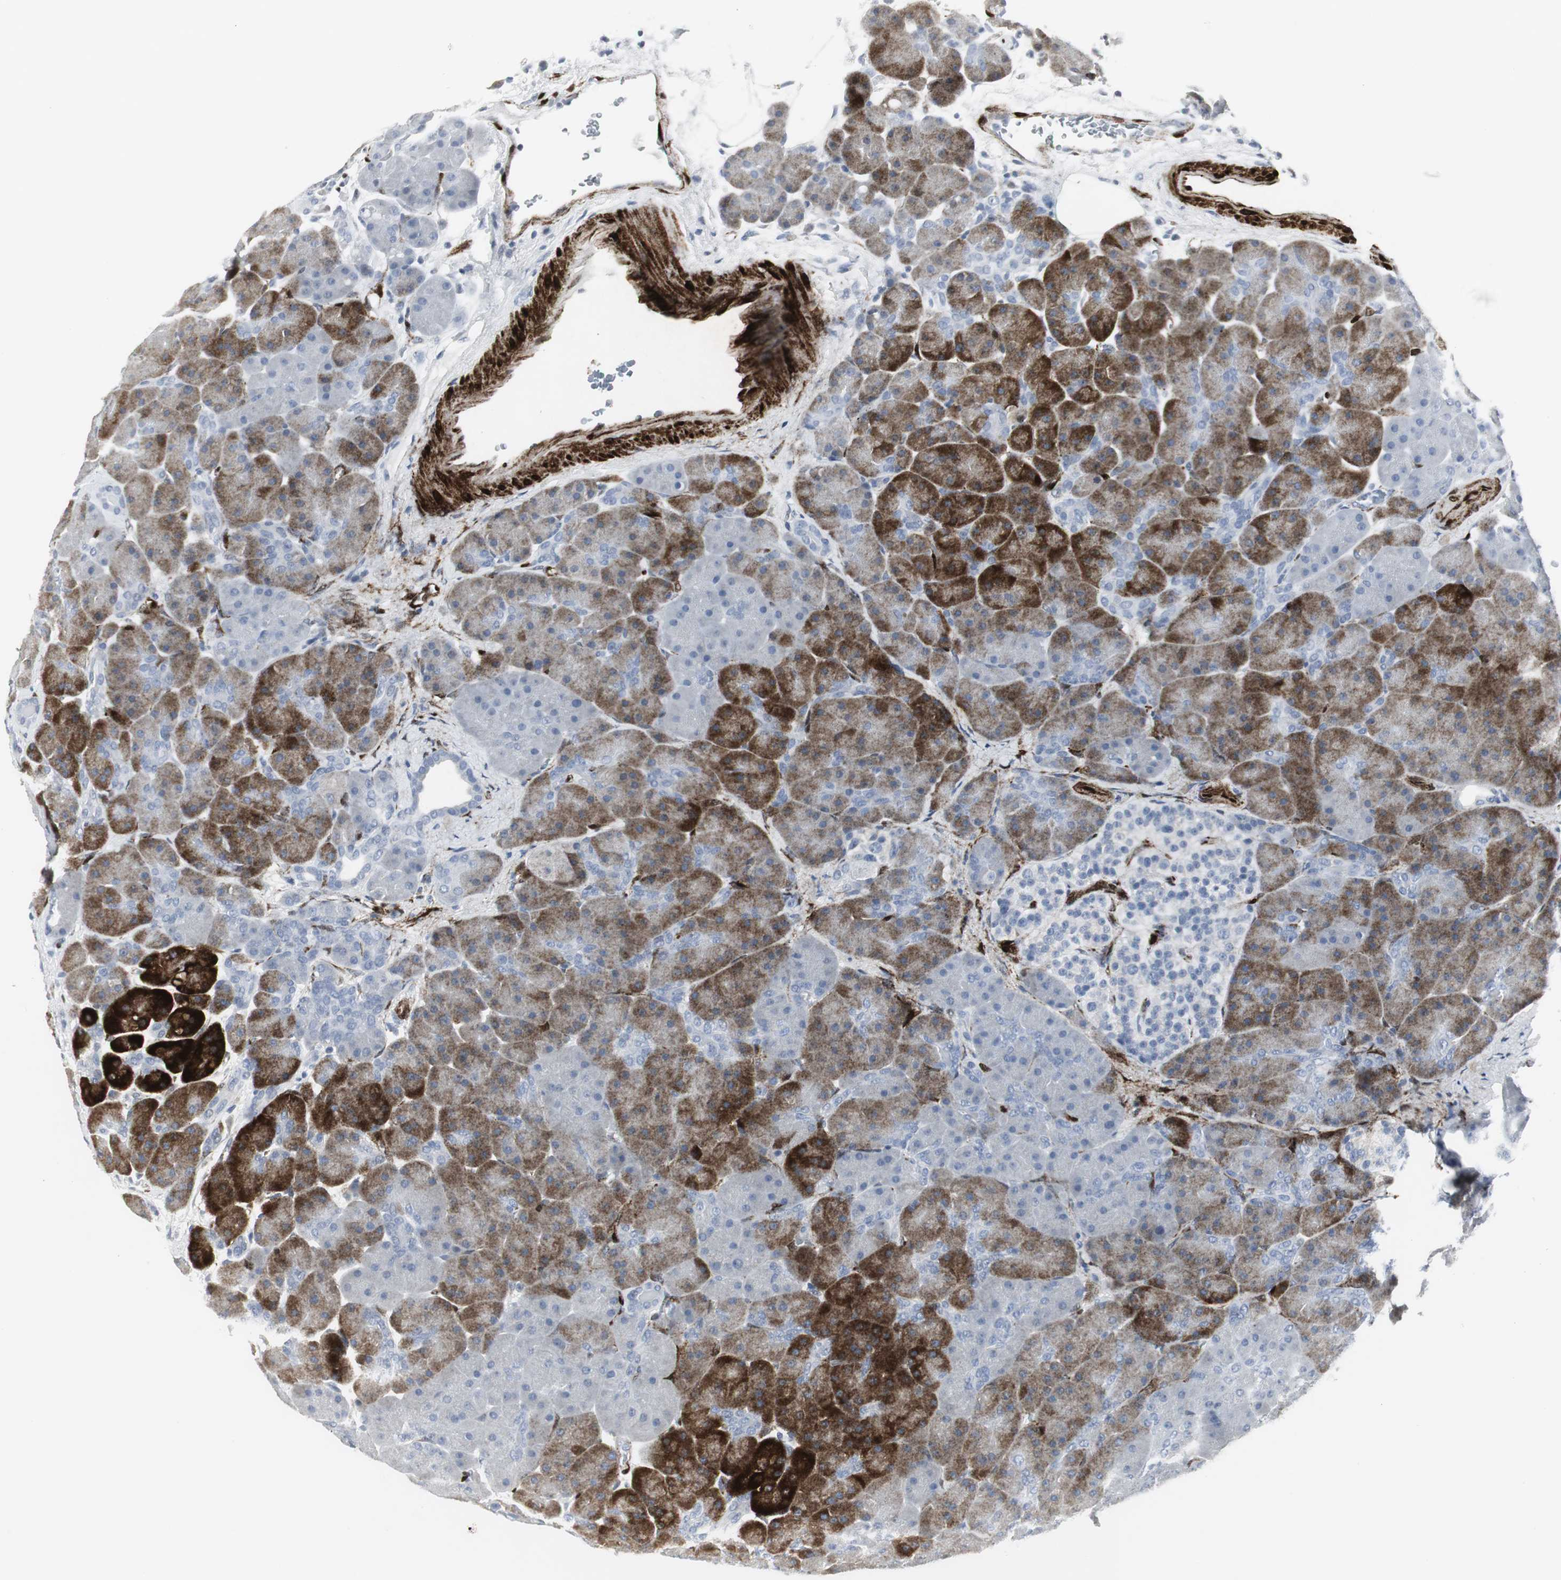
{"staining": {"intensity": "moderate", "quantity": "25%-75%", "location": "cytoplasmic/membranous"}, "tissue": "pancreas", "cell_type": "Exocrine glandular cells", "image_type": "normal", "snomed": [{"axis": "morphology", "description": "Normal tissue, NOS"}, {"axis": "topography", "description": "Pancreas"}], "caption": "Protein staining of unremarkable pancreas demonstrates moderate cytoplasmic/membranous staining in about 25%-75% of exocrine glandular cells.", "gene": "PPP1R14A", "patient": {"sex": "male", "age": 66}}